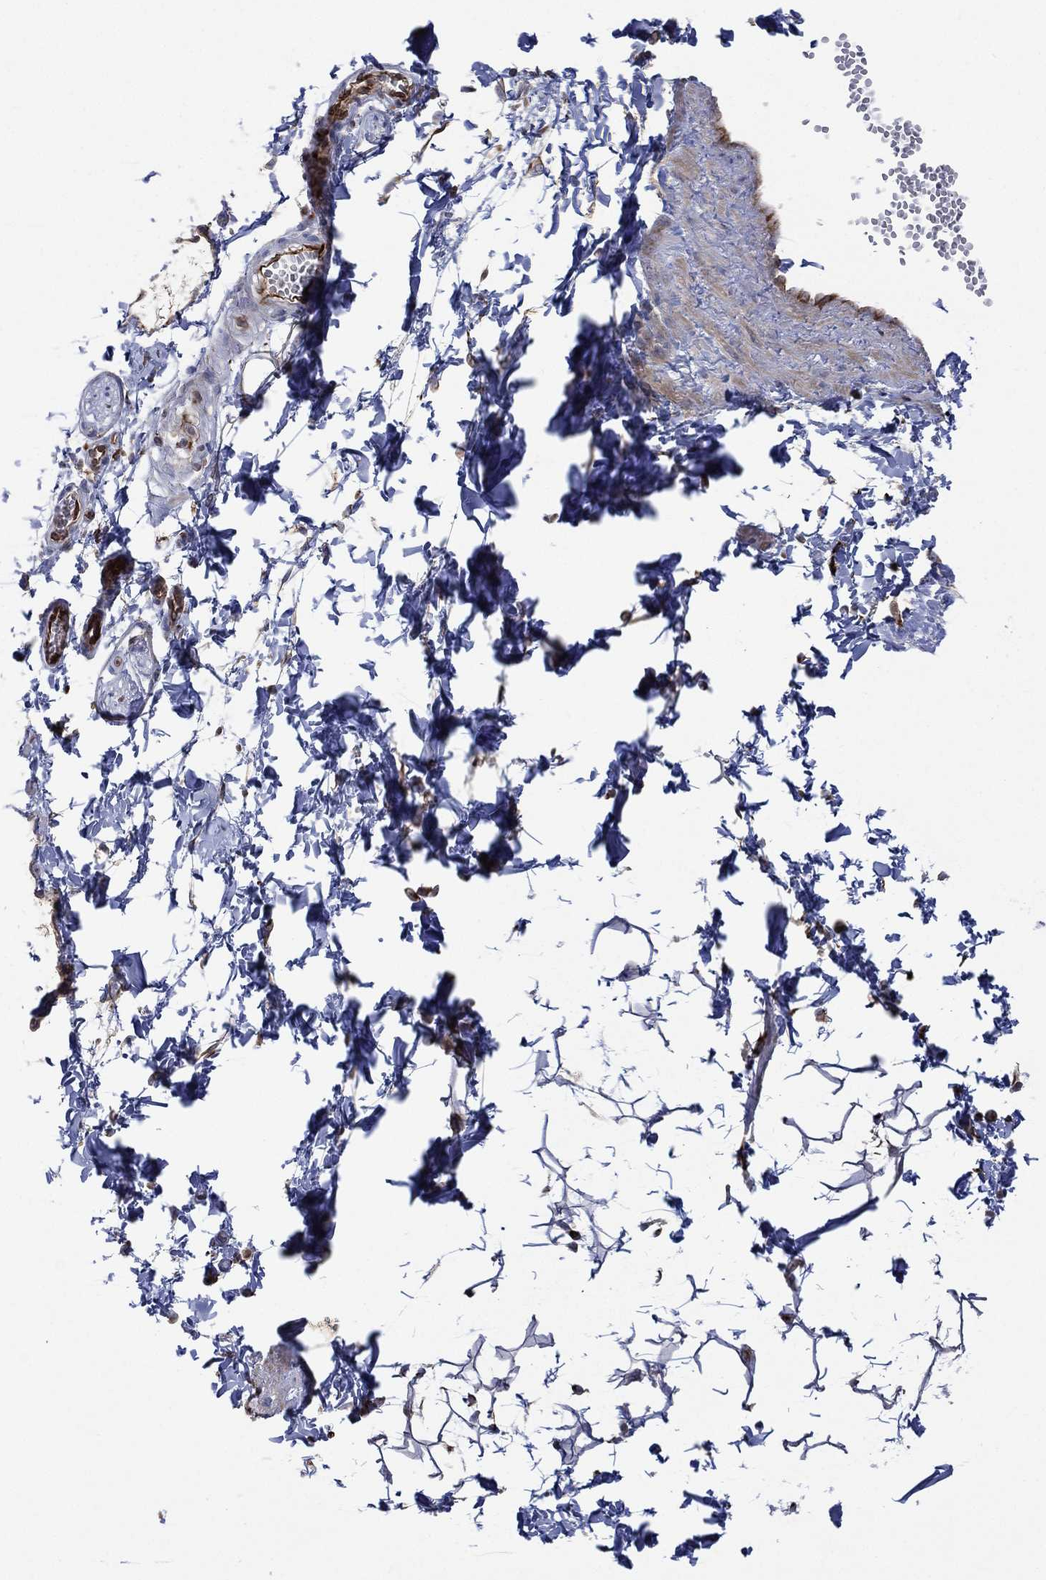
{"staining": {"intensity": "negative", "quantity": "none", "location": "none"}, "tissue": "adipose tissue", "cell_type": "Adipocytes", "image_type": "normal", "snomed": [{"axis": "morphology", "description": "Normal tissue, NOS"}, {"axis": "topography", "description": "Smooth muscle"}, {"axis": "topography", "description": "Peripheral nerve tissue"}], "caption": "Immunohistochemistry (IHC) histopathology image of unremarkable adipose tissue: adipose tissue stained with DAB (3,3'-diaminobenzidine) shows no significant protein expression in adipocytes. Nuclei are stained in blue.", "gene": "FLI1", "patient": {"sex": "male", "age": 22}}